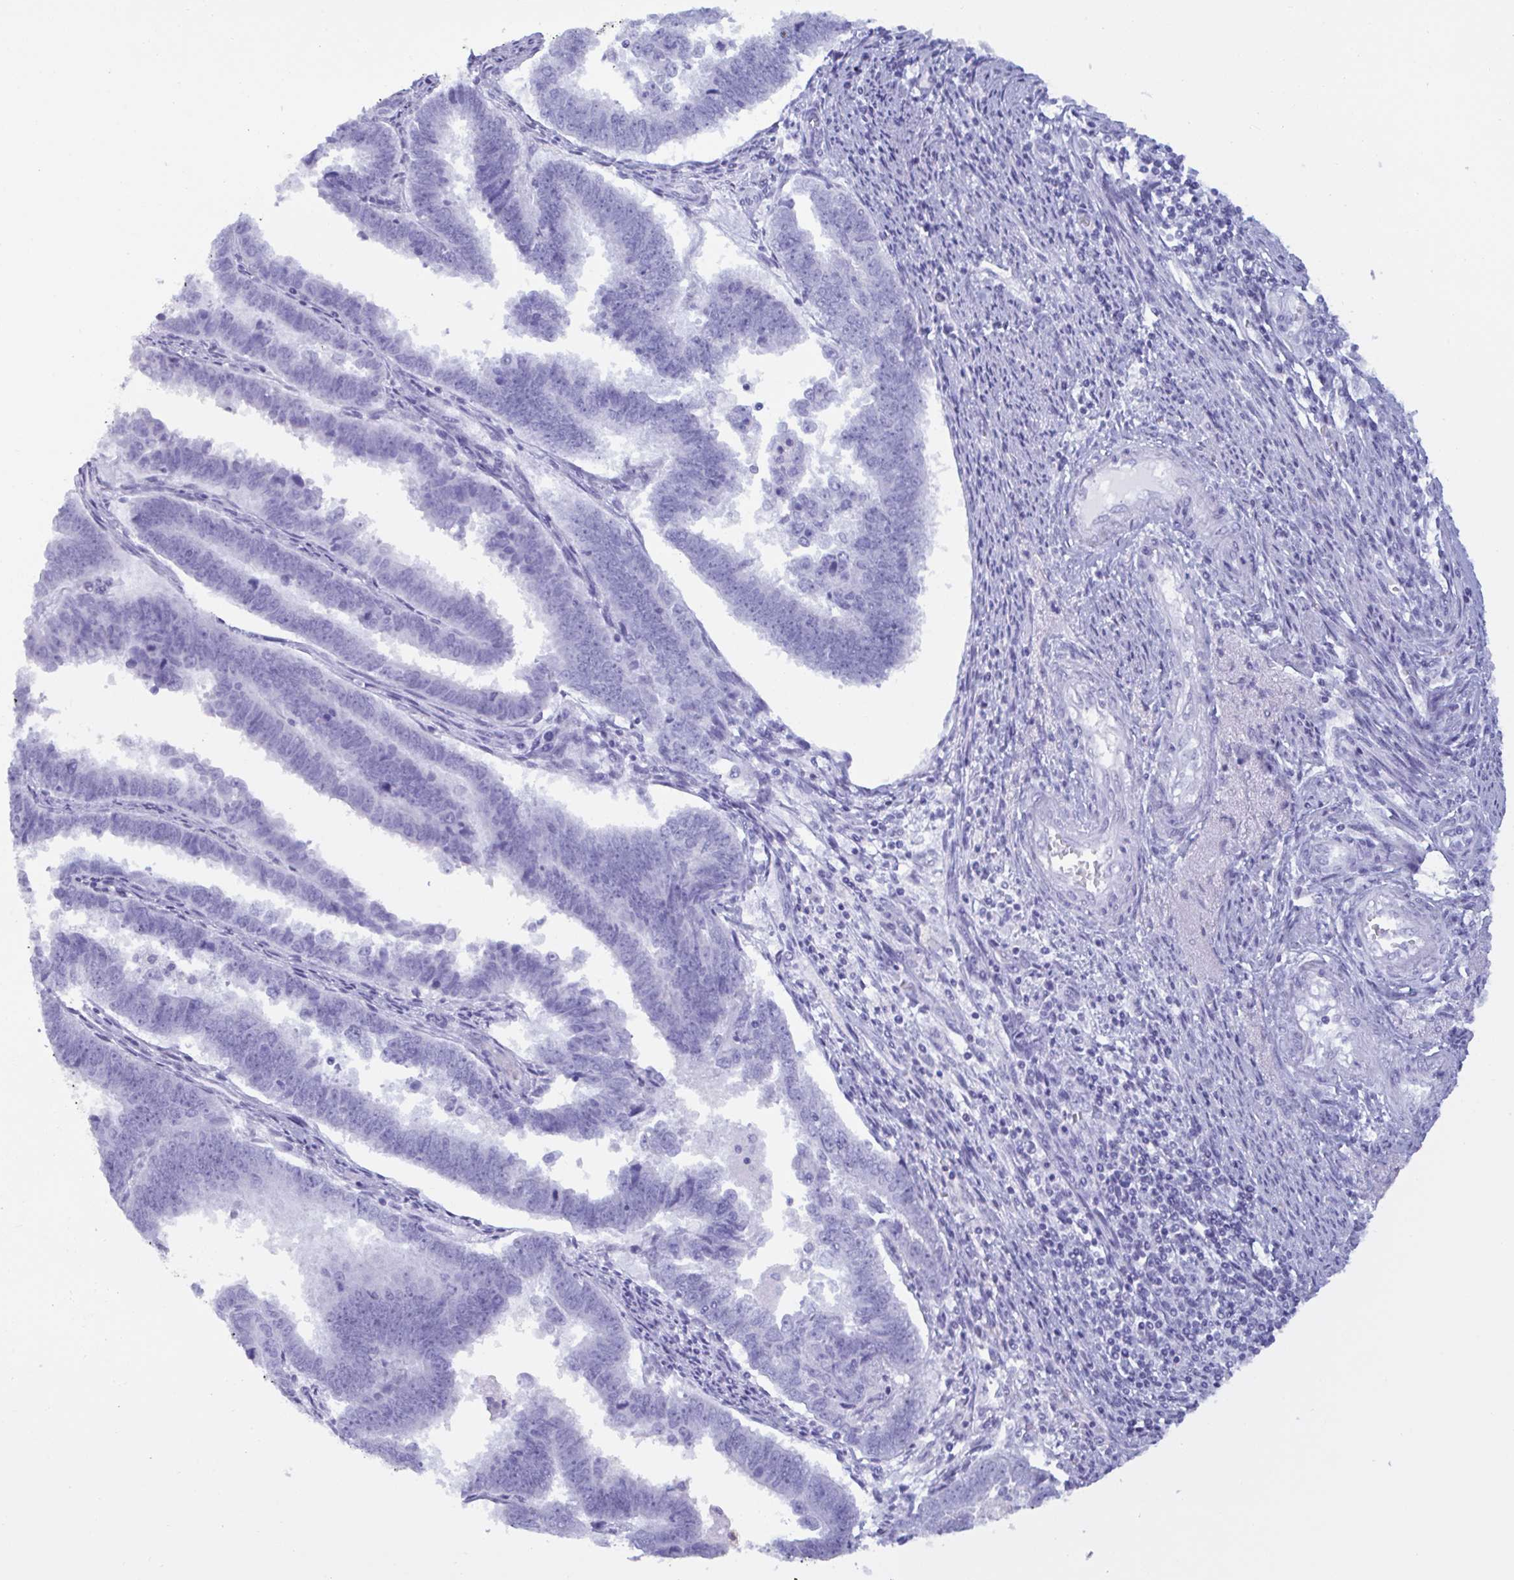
{"staining": {"intensity": "negative", "quantity": "none", "location": "none"}, "tissue": "endometrial cancer", "cell_type": "Tumor cells", "image_type": "cancer", "snomed": [{"axis": "morphology", "description": "Adenocarcinoma, NOS"}, {"axis": "topography", "description": "Endometrium"}], "caption": "IHC photomicrograph of human endometrial adenocarcinoma stained for a protein (brown), which displays no staining in tumor cells.", "gene": "MRGPRG", "patient": {"sex": "female", "age": 75}}